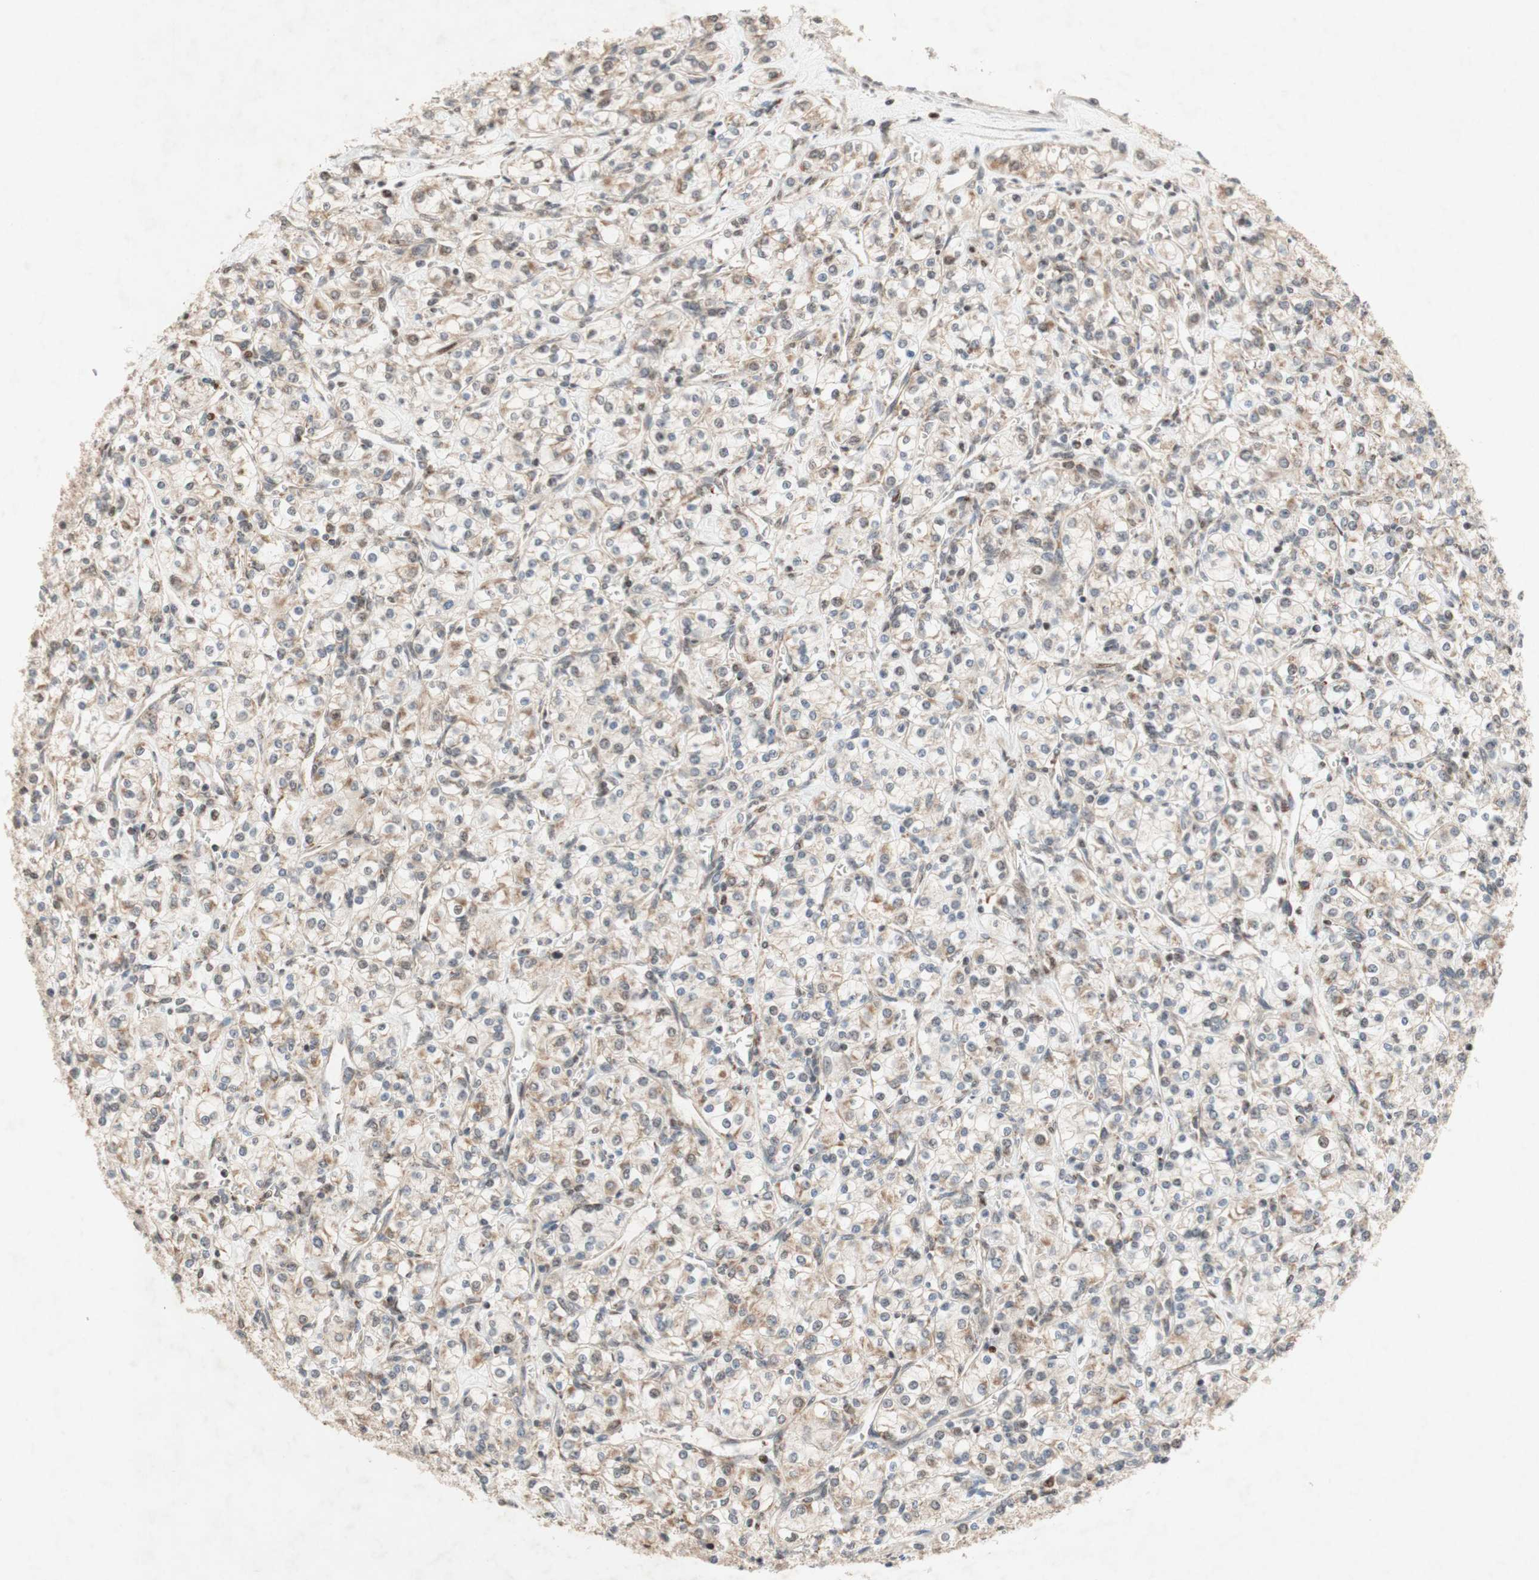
{"staining": {"intensity": "negative", "quantity": "none", "location": "none"}, "tissue": "renal cancer", "cell_type": "Tumor cells", "image_type": "cancer", "snomed": [{"axis": "morphology", "description": "Adenocarcinoma, NOS"}, {"axis": "topography", "description": "Kidney"}], "caption": "Immunohistochemistry micrograph of renal adenocarcinoma stained for a protein (brown), which exhibits no staining in tumor cells.", "gene": "DNMT3A", "patient": {"sex": "male", "age": 77}}